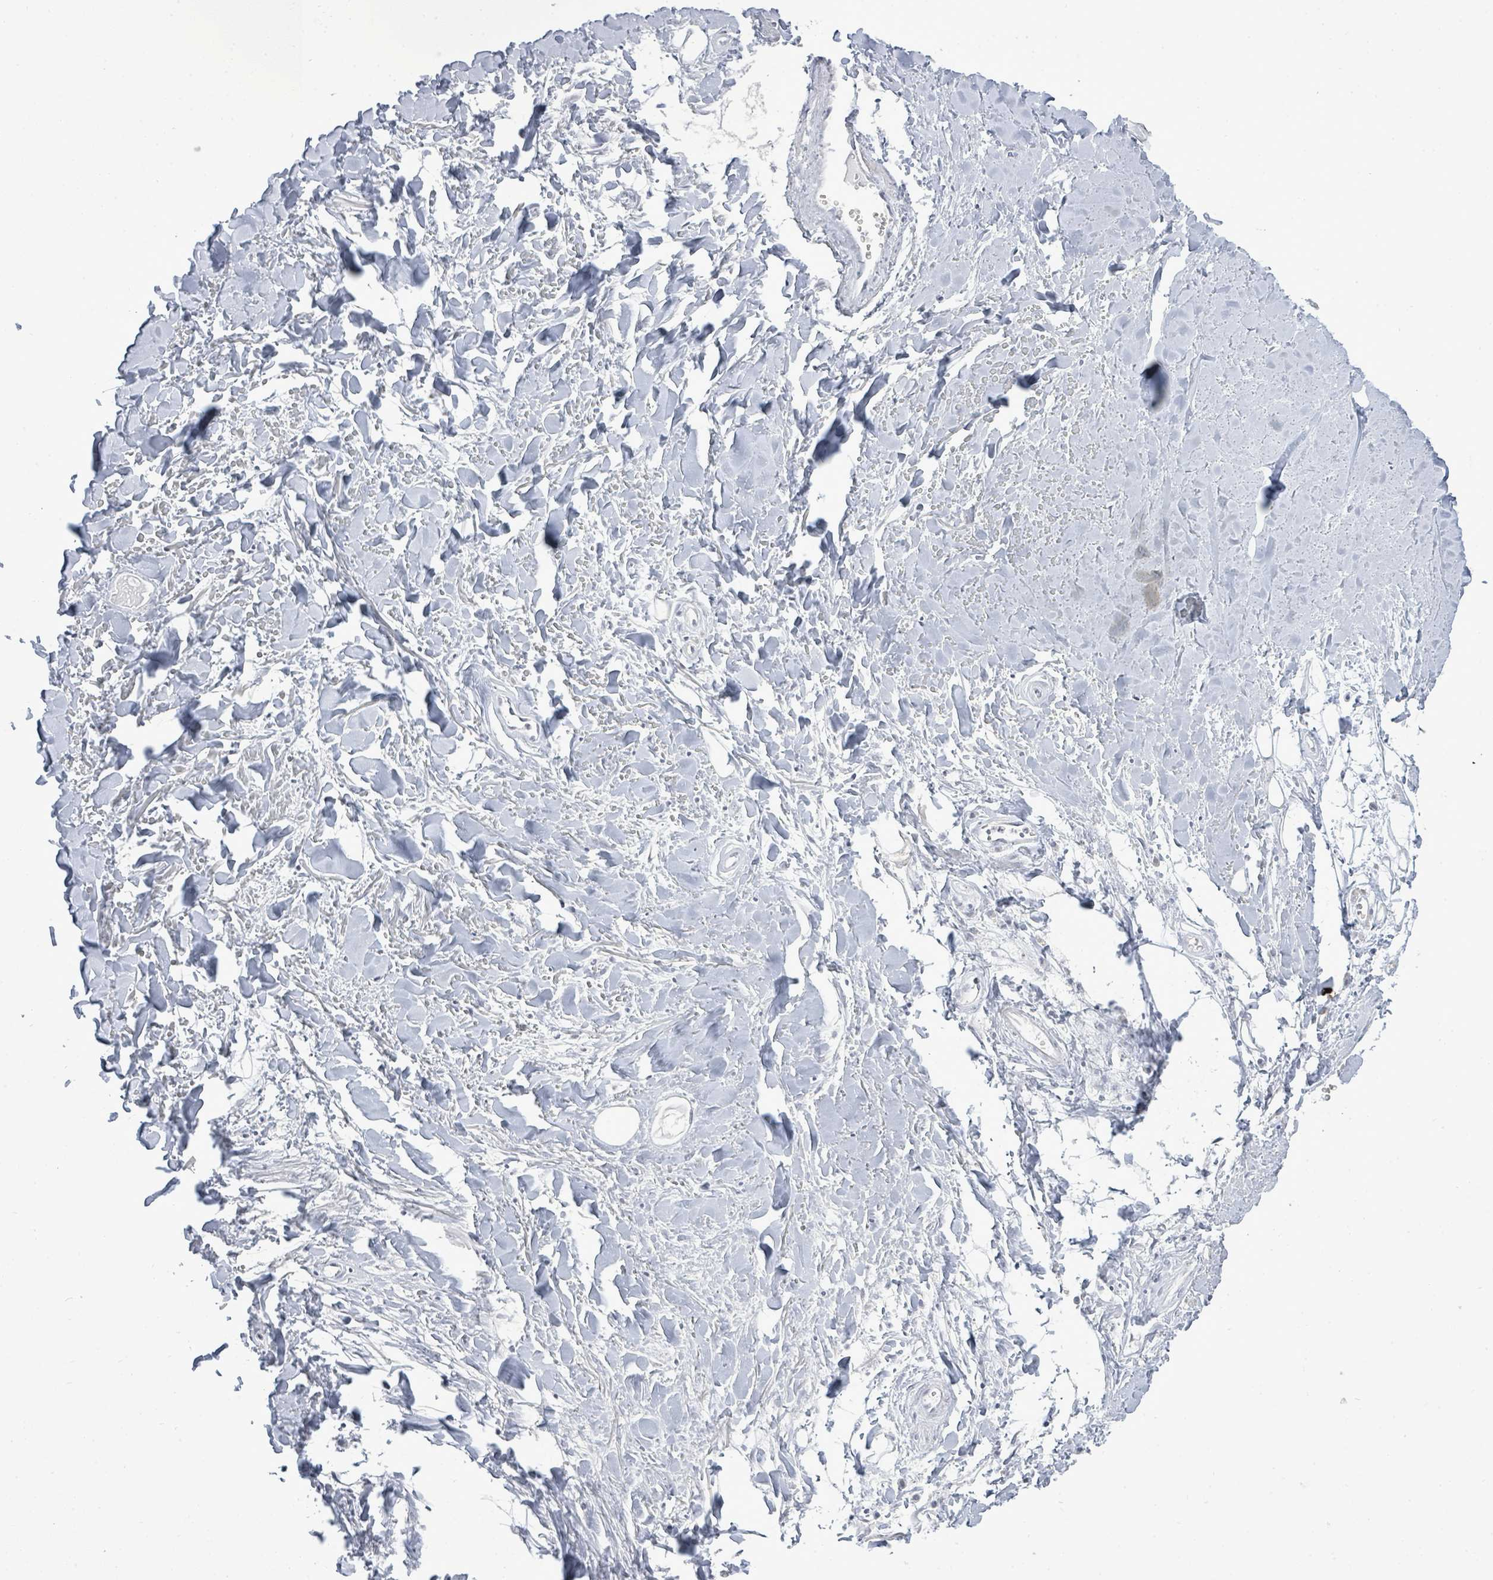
{"staining": {"intensity": "moderate", "quantity": "25%-75%", "location": "cytoplasmic/membranous"}, "tissue": "adipose tissue", "cell_type": "Adipocytes", "image_type": "normal", "snomed": [{"axis": "morphology", "description": "Normal tissue, NOS"}, {"axis": "topography", "description": "Cartilage tissue"}], "caption": "There is medium levels of moderate cytoplasmic/membranous expression in adipocytes of normal adipose tissue, as demonstrated by immunohistochemical staining (brown color).", "gene": "SAR1A", "patient": {"sex": "male", "age": 57}}